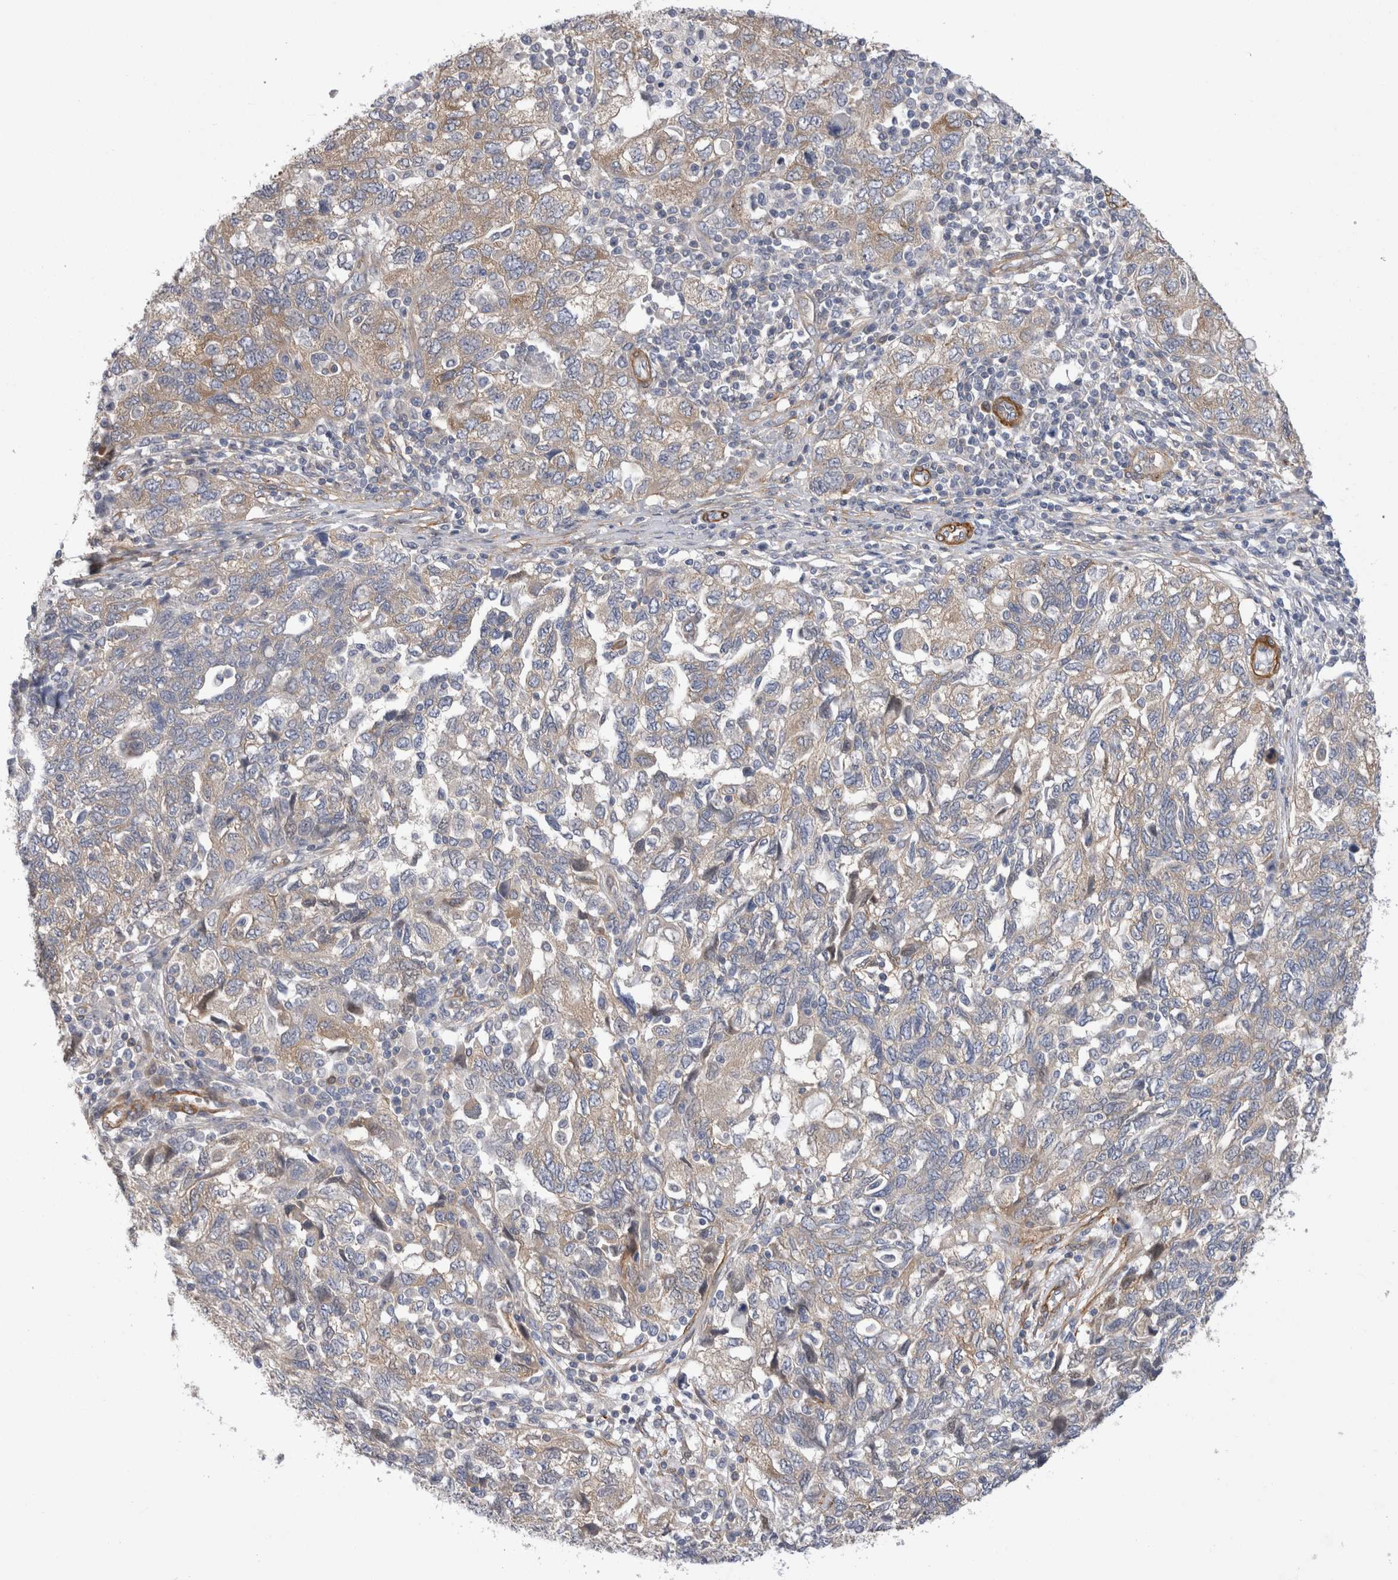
{"staining": {"intensity": "negative", "quantity": "none", "location": "none"}, "tissue": "ovarian cancer", "cell_type": "Tumor cells", "image_type": "cancer", "snomed": [{"axis": "morphology", "description": "Carcinoma, NOS"}, {"axis": "morphology", "description": "Cystadenocarcinoma, serous, NOS"}, {"axis": "topography", "description": "Ovary"}], "caption": "A micrograph of human ovarian cancer is negative for staining in tumor cells.", "gene": "EPRS1", "patient": {"sex": "female", "age": 69}}